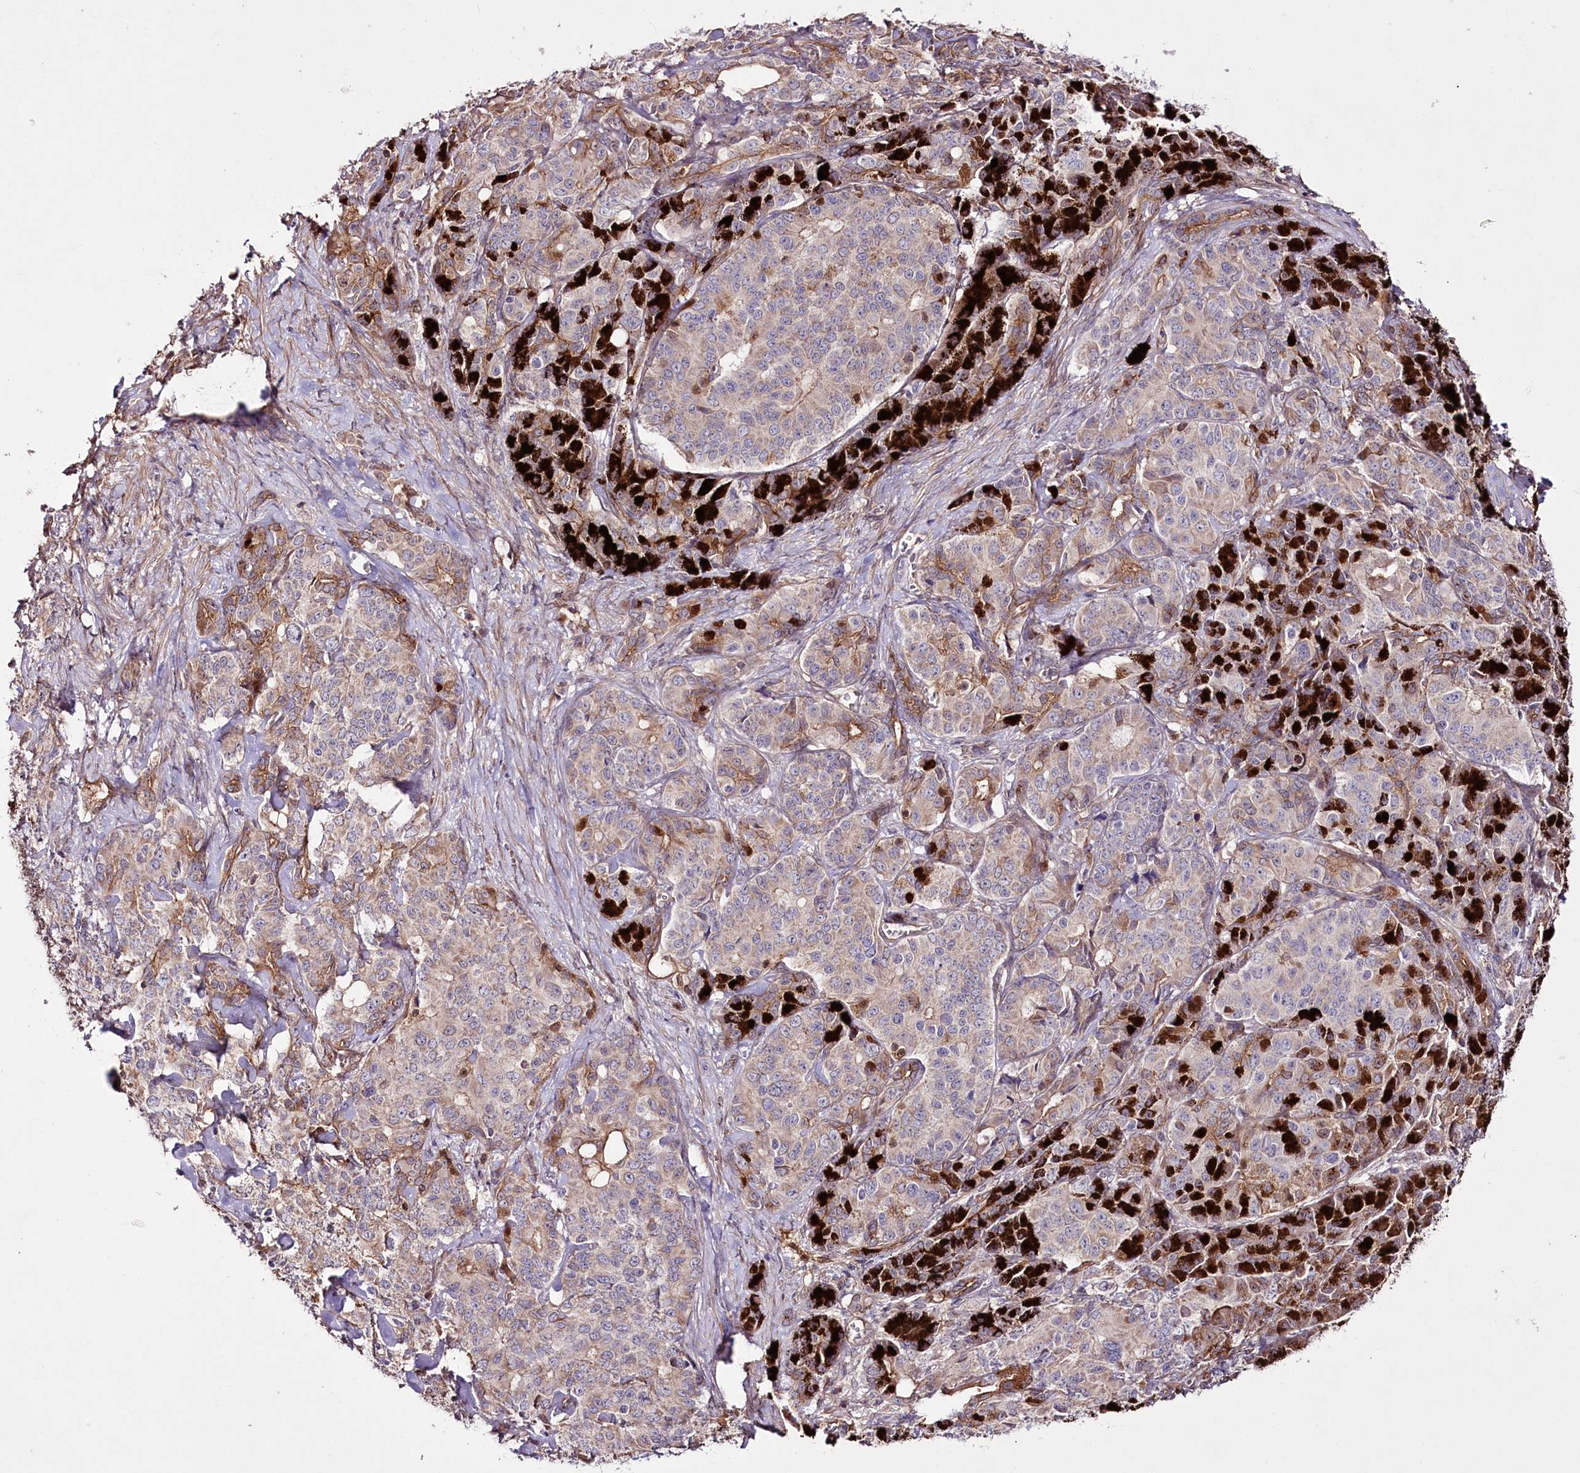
{"staining": {"intensity": "moderate", "quantity": "25%-75%", "location": "cytoplasmic/membranous"}, "tissue": "pancreatic cancer", "cell_type": "Tumor cells", "image_type": "cancer", "snomed": [{"axis": "morphology", "description": "Adenocarcinoma, NOS"}, {"axis": "topography", "description": "Pancreas"}], "caption": "High-power microscopy captured an IHC histopathology image of adenocarcinoma (pancreatic), revealing moderate cytoplasmic/membranous expression in approximately 25%-75% of tumor cells. The staining was performed using DAB to visualize the protein expression in brown, while the nuclei were stained in blue with hematoxylin (Magnification: 20x).", "gene": "REXO2", "patient": {"sex": "female", "age": 74}}